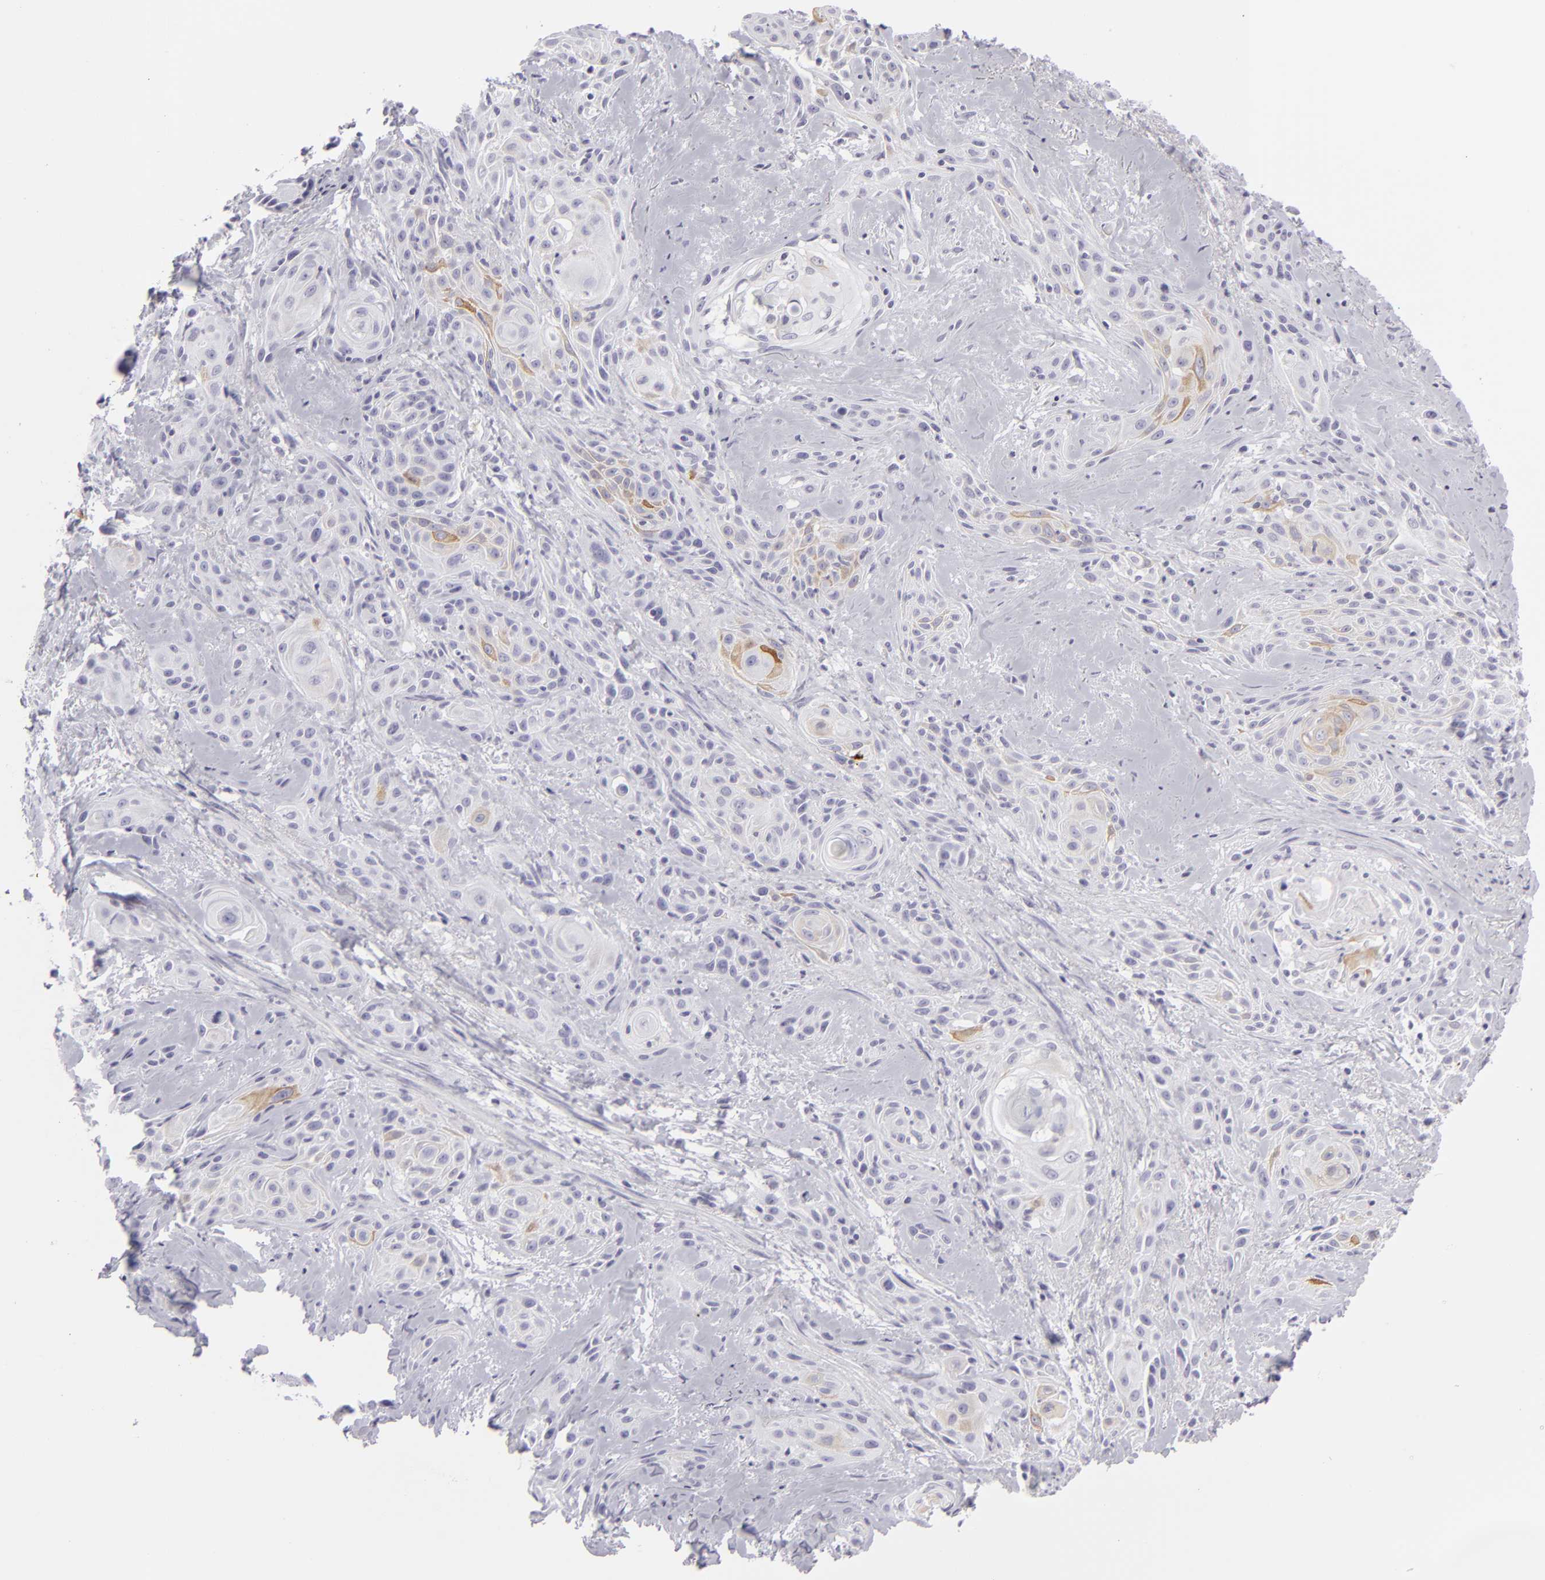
{"staining": {"intensity": "weak", "quantity": "<25%", "location": "cytoplasmic/membranous"}, "tissue": "skin cancer", "cell_type": "Tumor cells", "image_type": "cancer", "snomed": [{"axis": "morphology", "description": "Squamous cell carcinoma, NOS"}, {"axis": "topography", "description": "Skin"}, {"axis": "topography", "description": "Anal"}], "caption": "Micrograph shows no protein expression in tumor cells of squamous cell carcinoma (skin) tissue.", "gene": "KRT1", "patient": {"sex": "male", "age": 64}}